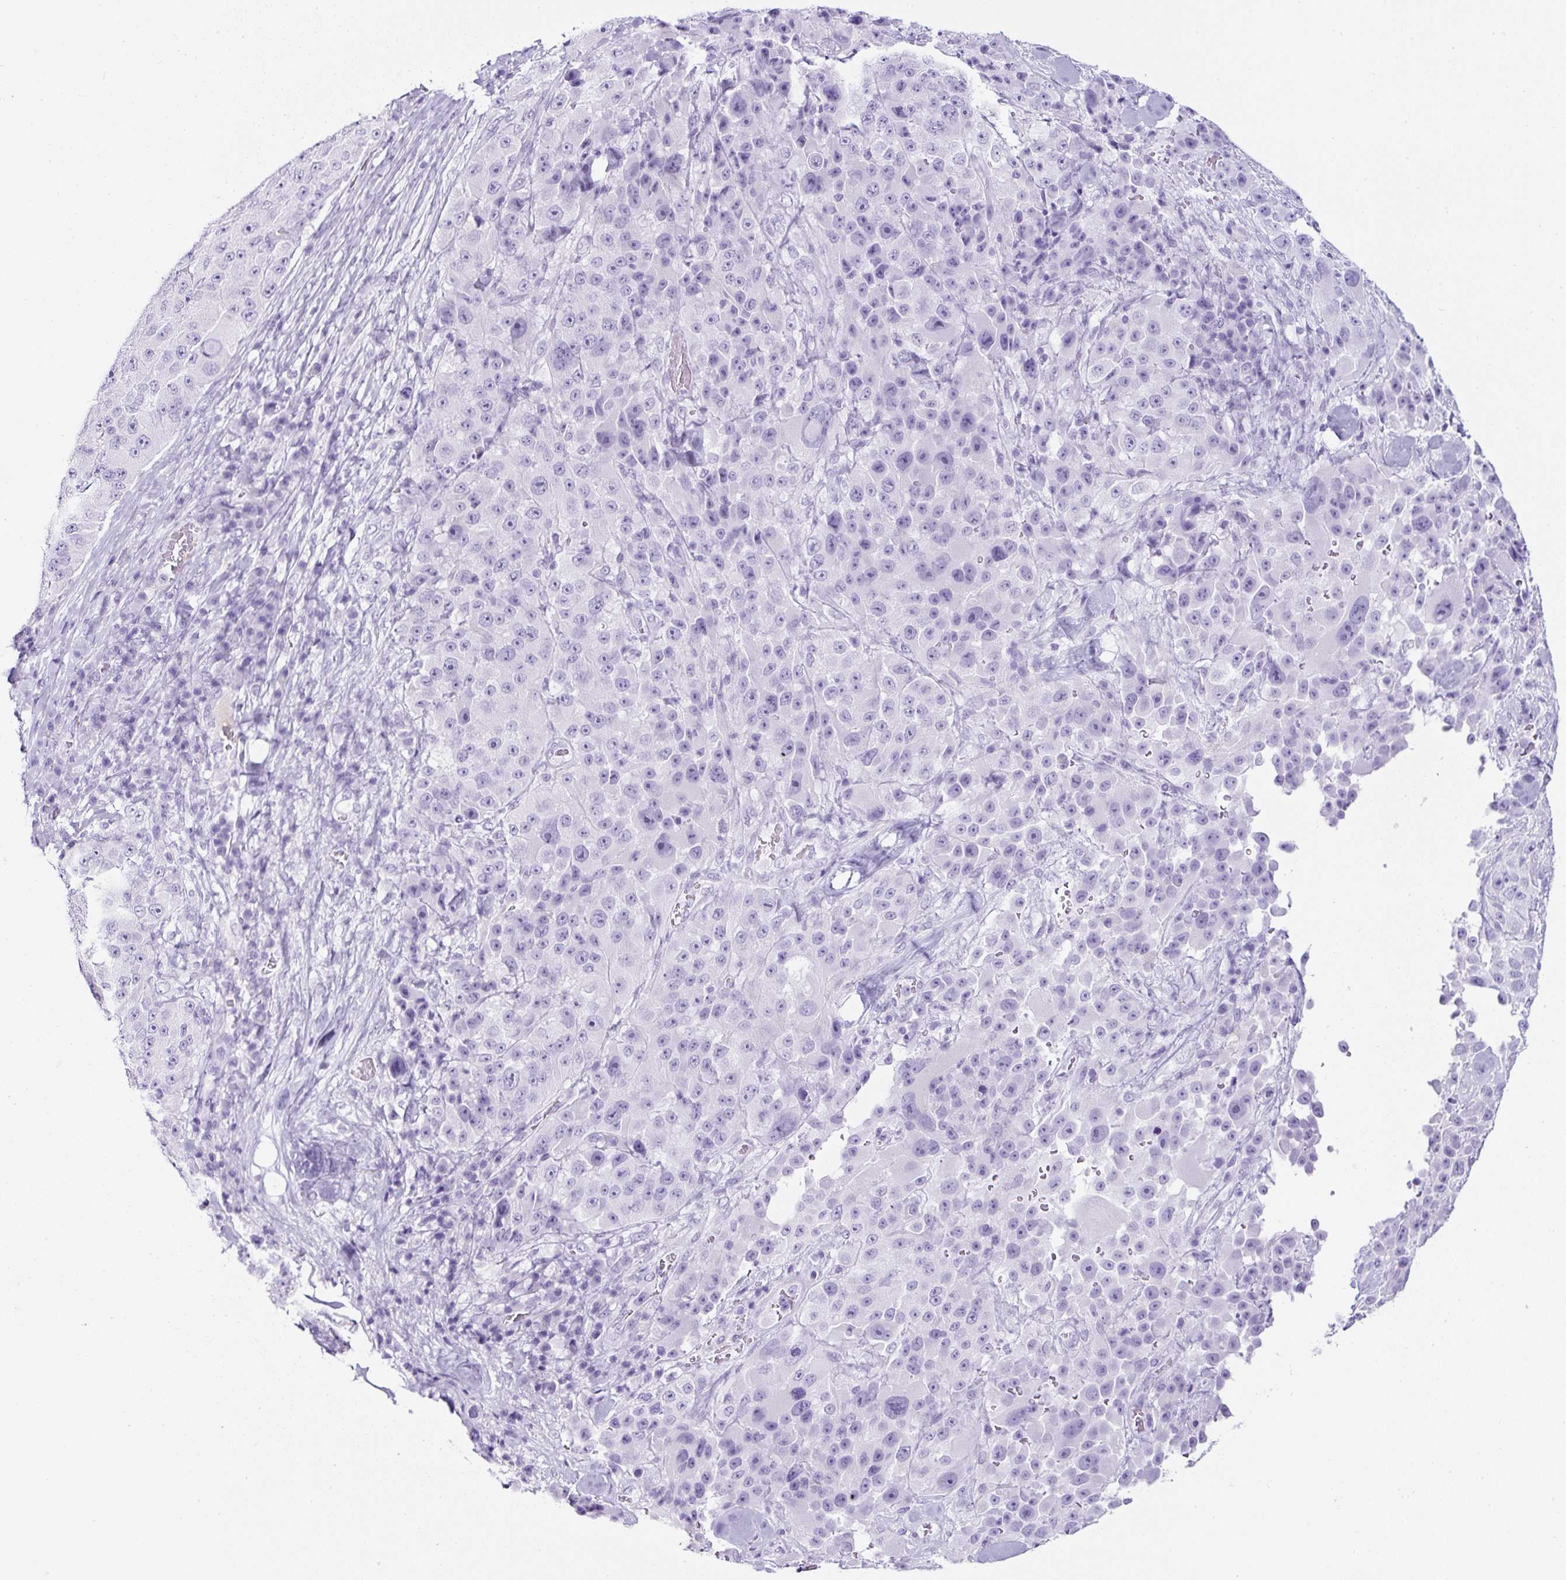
{"staining": {"intensity": "negative", "quantity": "none", "location": "none"}, "tissue": "melanoma", "cell_type": "Tumor cells", "image_type": "cancer", "snomed": [{"axis": "morphology", "description": "Malignant melanoma, Metastatic site"}, {"axis": "topography", "description": "Lymph node"}], "caption": "Tumor cells are negative for protein expression in human melanoma.", "gene": "TMEM200B", "patient": {"sex": "male", "age": 62}}